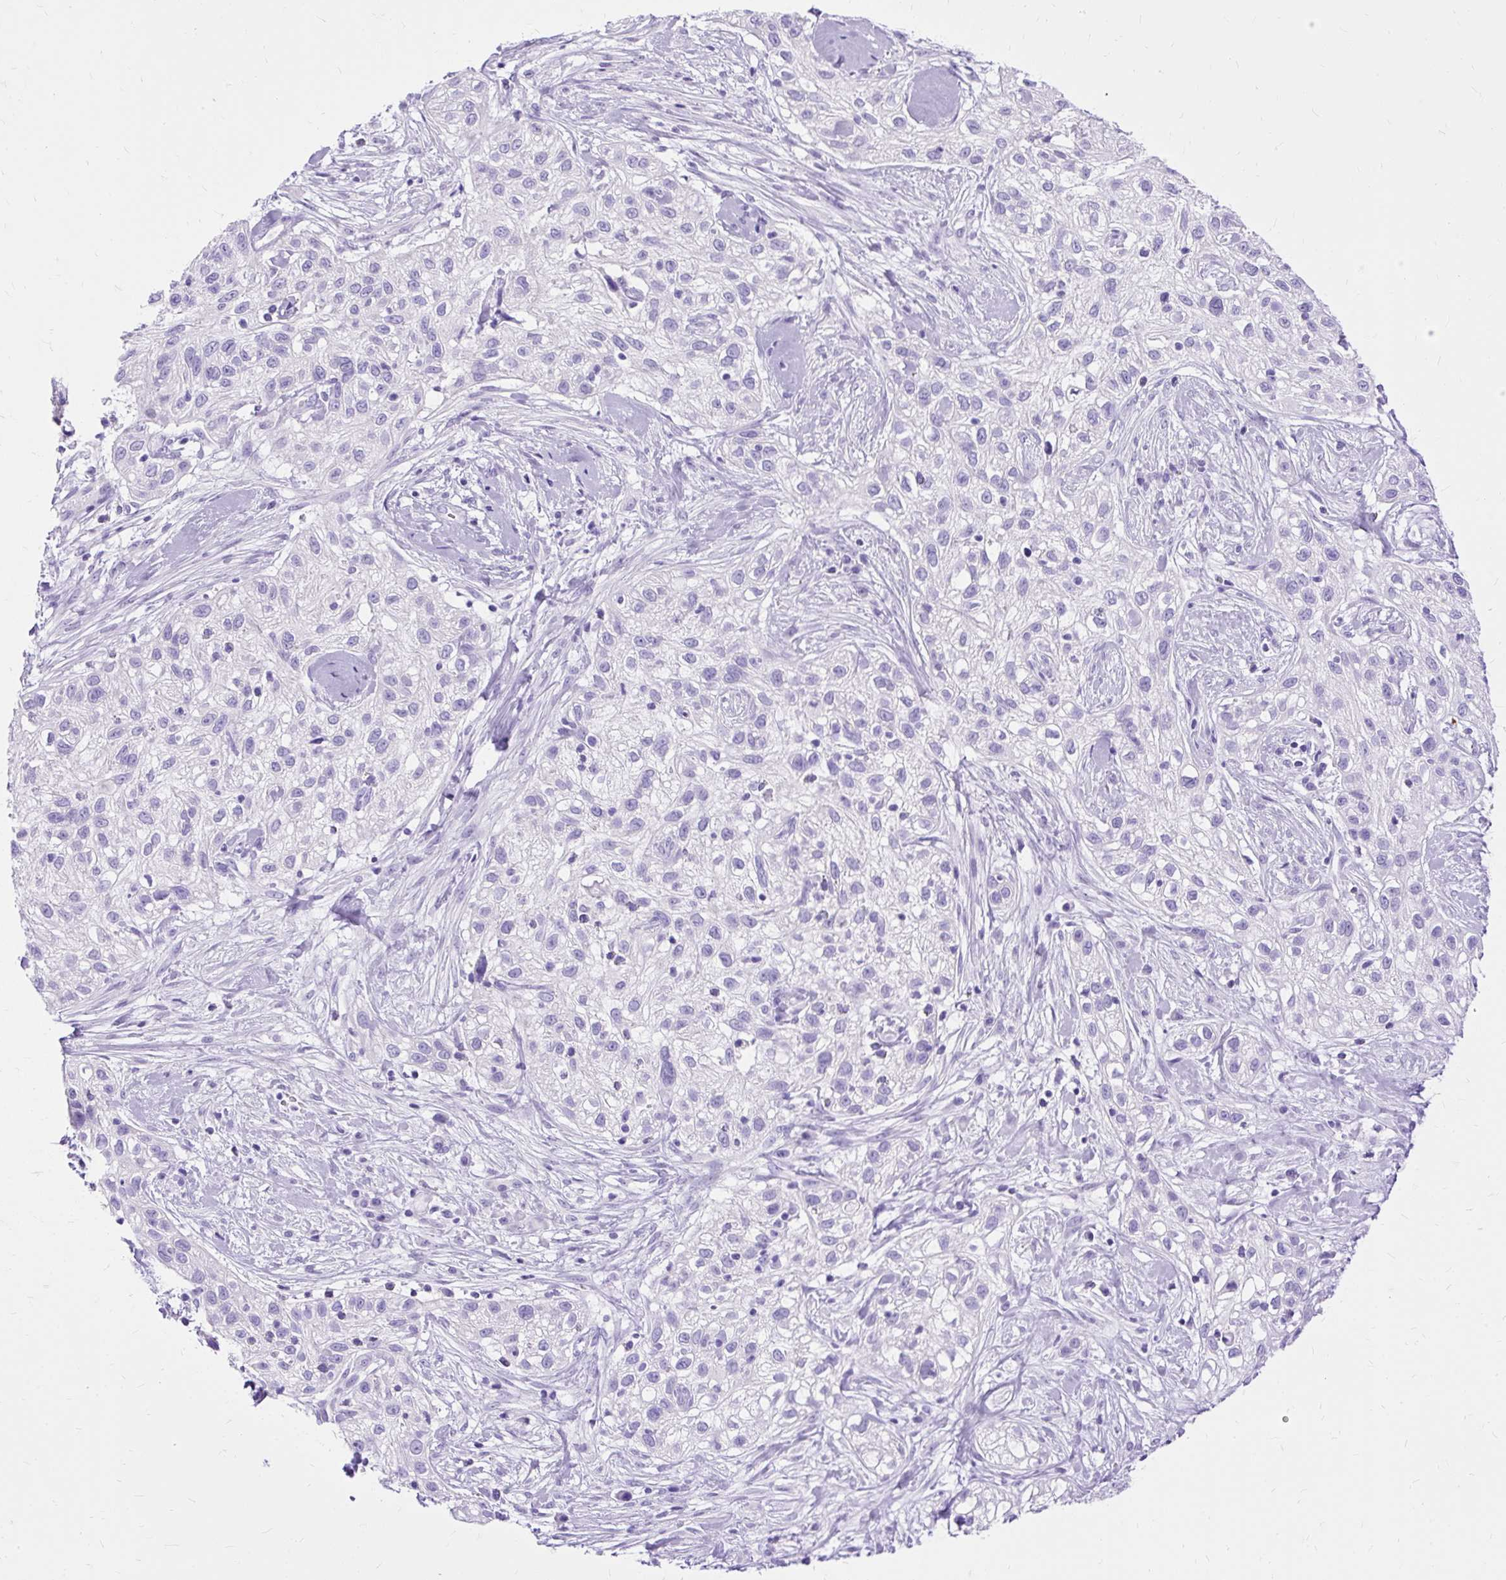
{"staining": {"intensity": "negative", "quantity": "none", "location": "none"}, "tissue": "skin cancer", "cell_type": "Tumor cells", "image_type": "cancer", "snomed": [{"axis": "morphology", "description": "Squamous cell carcinoma, NOS"}, {"axis": "topography", "description": "Skin"}], "caption": "Image shows no significant protein staining in tumor cells of skin cancer (squamous cell carcinoma). (DAB (3,3'-diaminobenzidine) immunohistochemistry visualized using brightfield microscopy, high magnification).", "gene": "HEY1", "patient": {"sex": "male", "age": 82}}